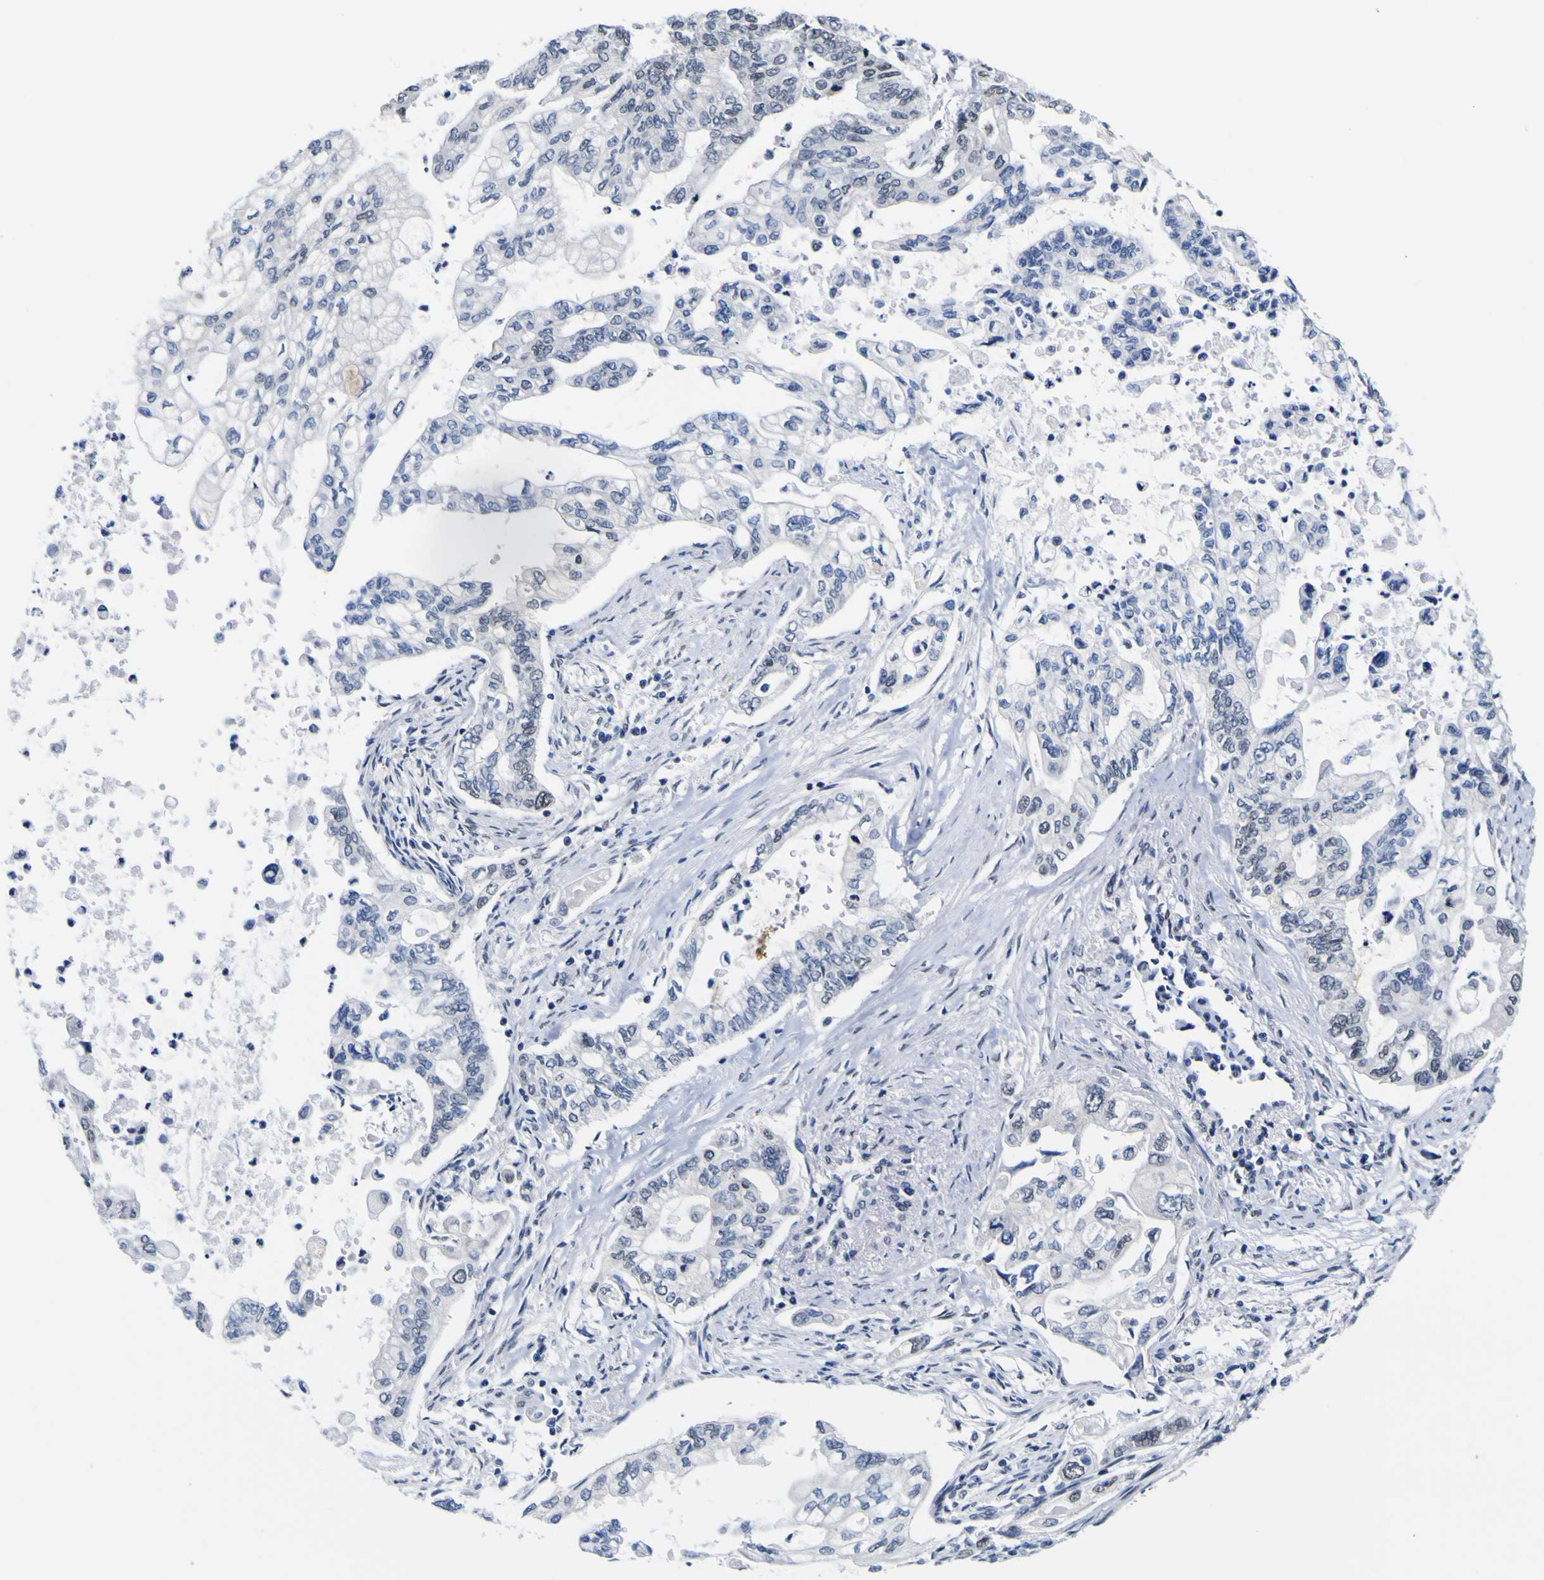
{"staining": {"intensity": "weak", "quantity": "<25%", "location": "nuclear"}, "tissue": "pancreatic cancer", "cell_type": "Tumor cells", "image_type": "cancer", "snomed": [{"axis": "morphology", "description": "Normal tissue, NOS"}, {"axis": "topography", "description": "Pancreas"}], "caption": "Tumor cells are negative for brown protein staining in pancreatic cancer. (DAB immunohistochemistry with hematoxylin counter stain).", "gene": "MBD3", "patient": {"sex": "male", "age": 42}}